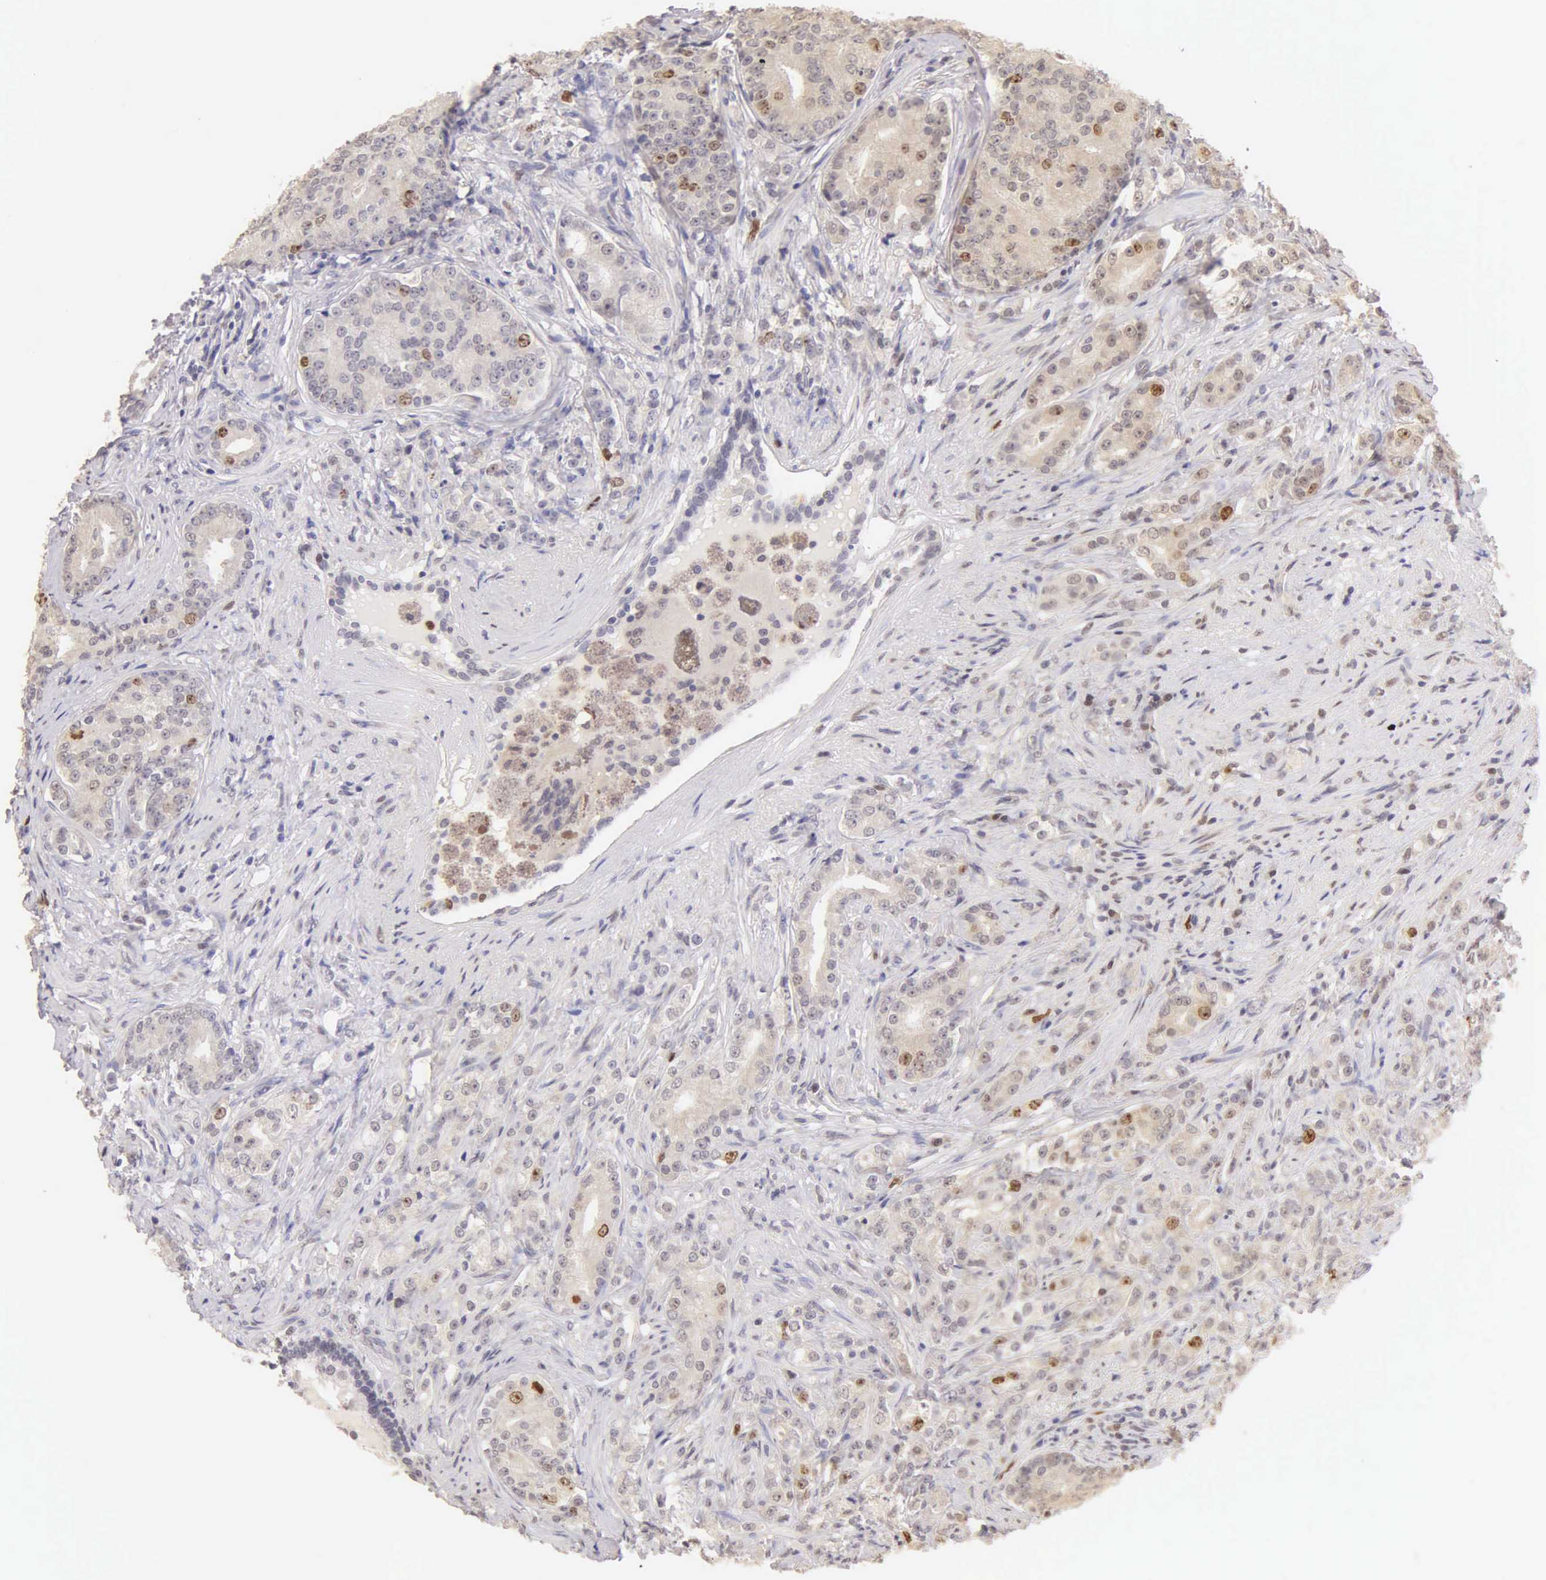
{"staining": {"intensity": "moderate", "quantity": "<25%", "location": "nuclear"}, "tissue": "prostate cancer", "cell_type": "Tumor cells", "image_type": "cancer", "snomed": [{"axis": "morphology", "description": "Adenocarcinoma, Medium grade"}, {"axis": "topography", "description": "Prostate"}], "caption": "Medium-grade adenocarcinoma (prostate) stained with a brown dye demonstrates moderate nuclear positive expression in about <25% of tumor cells.", "gene": "MKI67", "patient": {"sex": "male", "age": 59}}